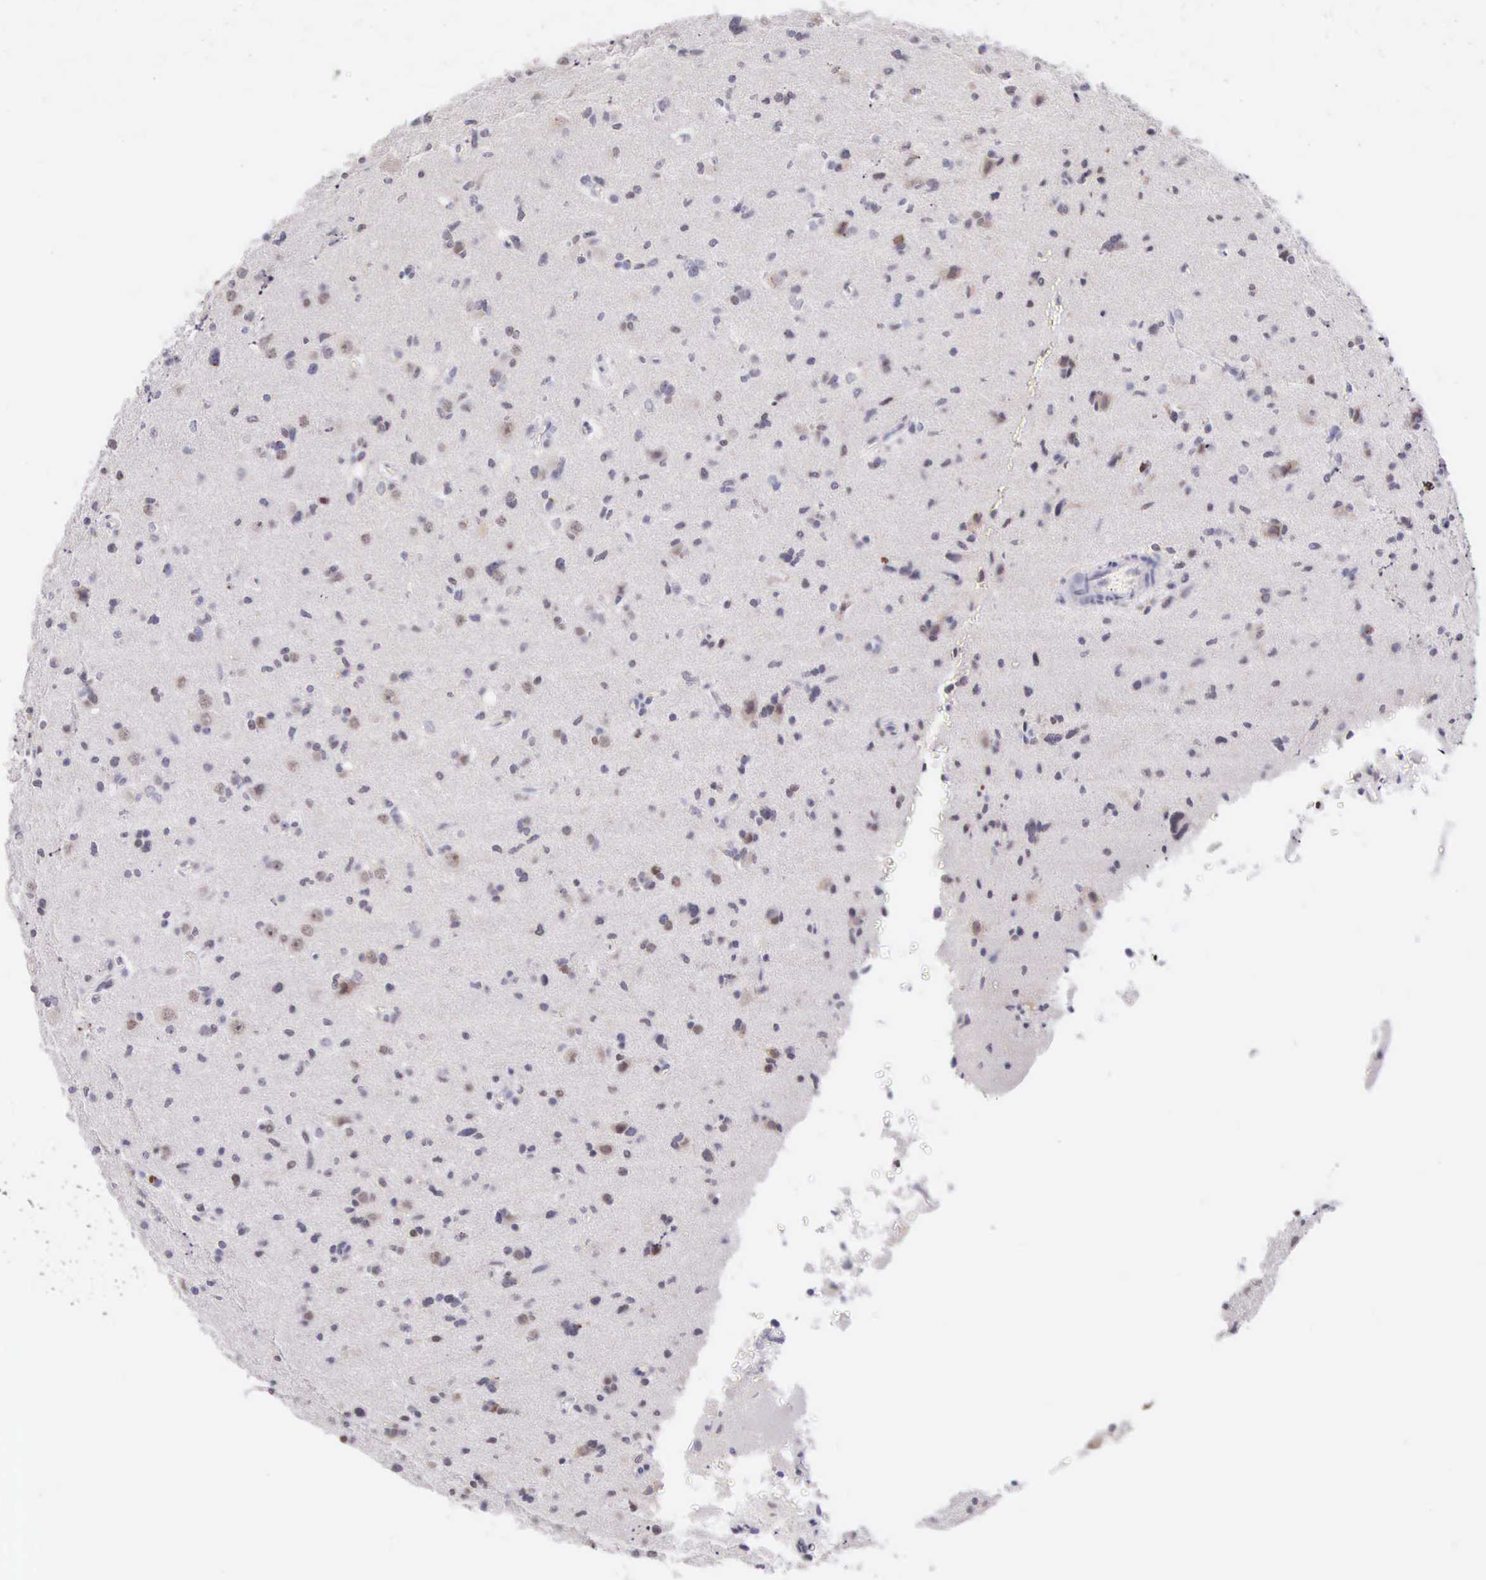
{"staining": {"intensity": "weak", "quantity": "<25%", "location": "nuclear"}, "tissue": "glioma", "cell_type": "Tumor cells", "image_type": "cancer", "snomed": [{"axis": "morphology", "description": "Glioma, malignant, Low grade"}, {"axis": "topography", "description": "Brain"}], "caption": "There is no significant positivity in tumor cells of glioma.", "gene": "VRK1", "patient": {"sex": "female", "age": 46}}